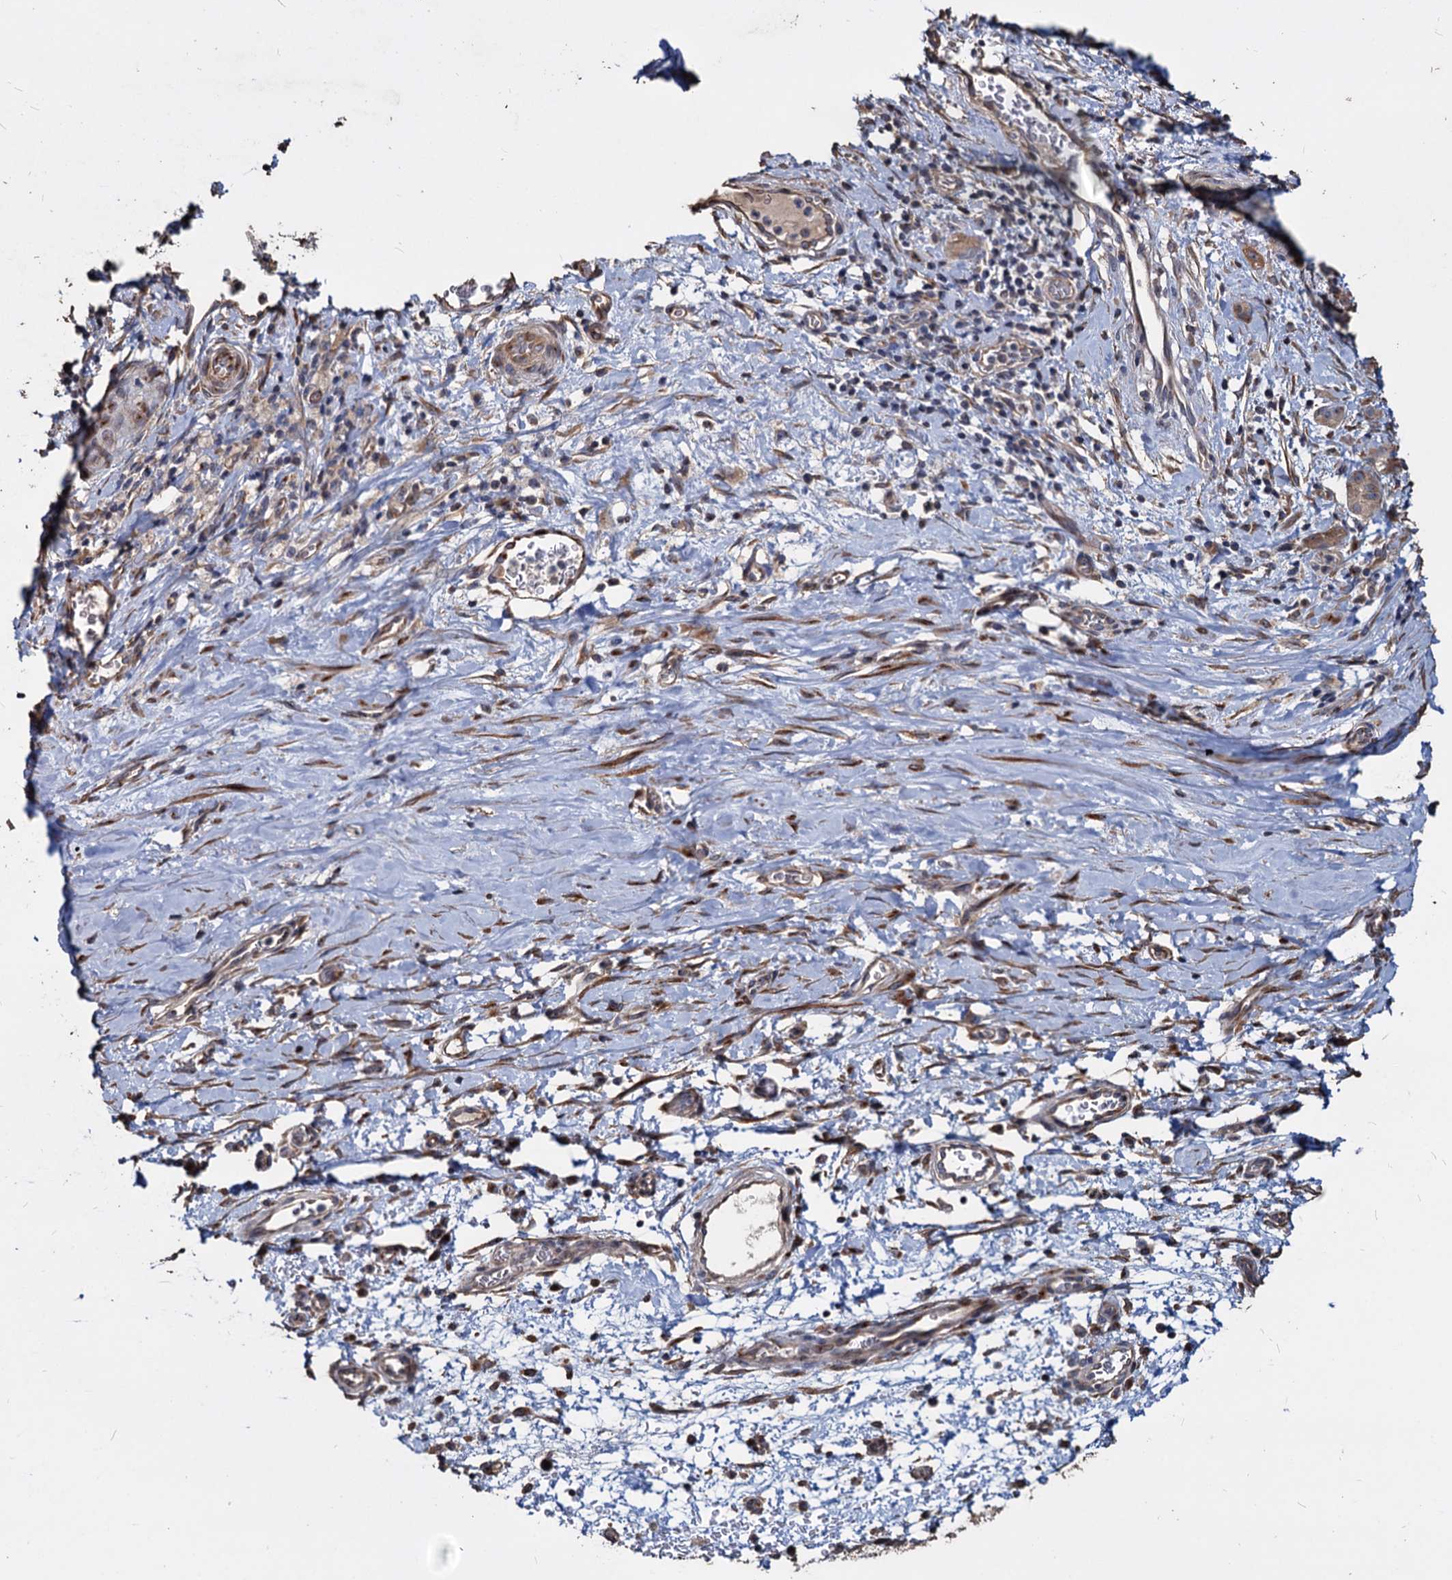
{"staining": {"intensity": "weak", "quantity": "<25%", "location": "cytoplasmic/membranous"}, "tissue": "stomach cancer", "cell_type": "Tumor cells", "image_type": "cancer", "snomed": [{"axis": "morphology", "description": "Adenocarcinoma, NOS"}, {"axis": "topography", "description": "Stomach"}], "caption": "The micrograph reveals no significant staining in tumor cells of adenocarcinoma (stomach).", "gene": "DEPDC4", "patient": {"sex": "male", "age": 48}}